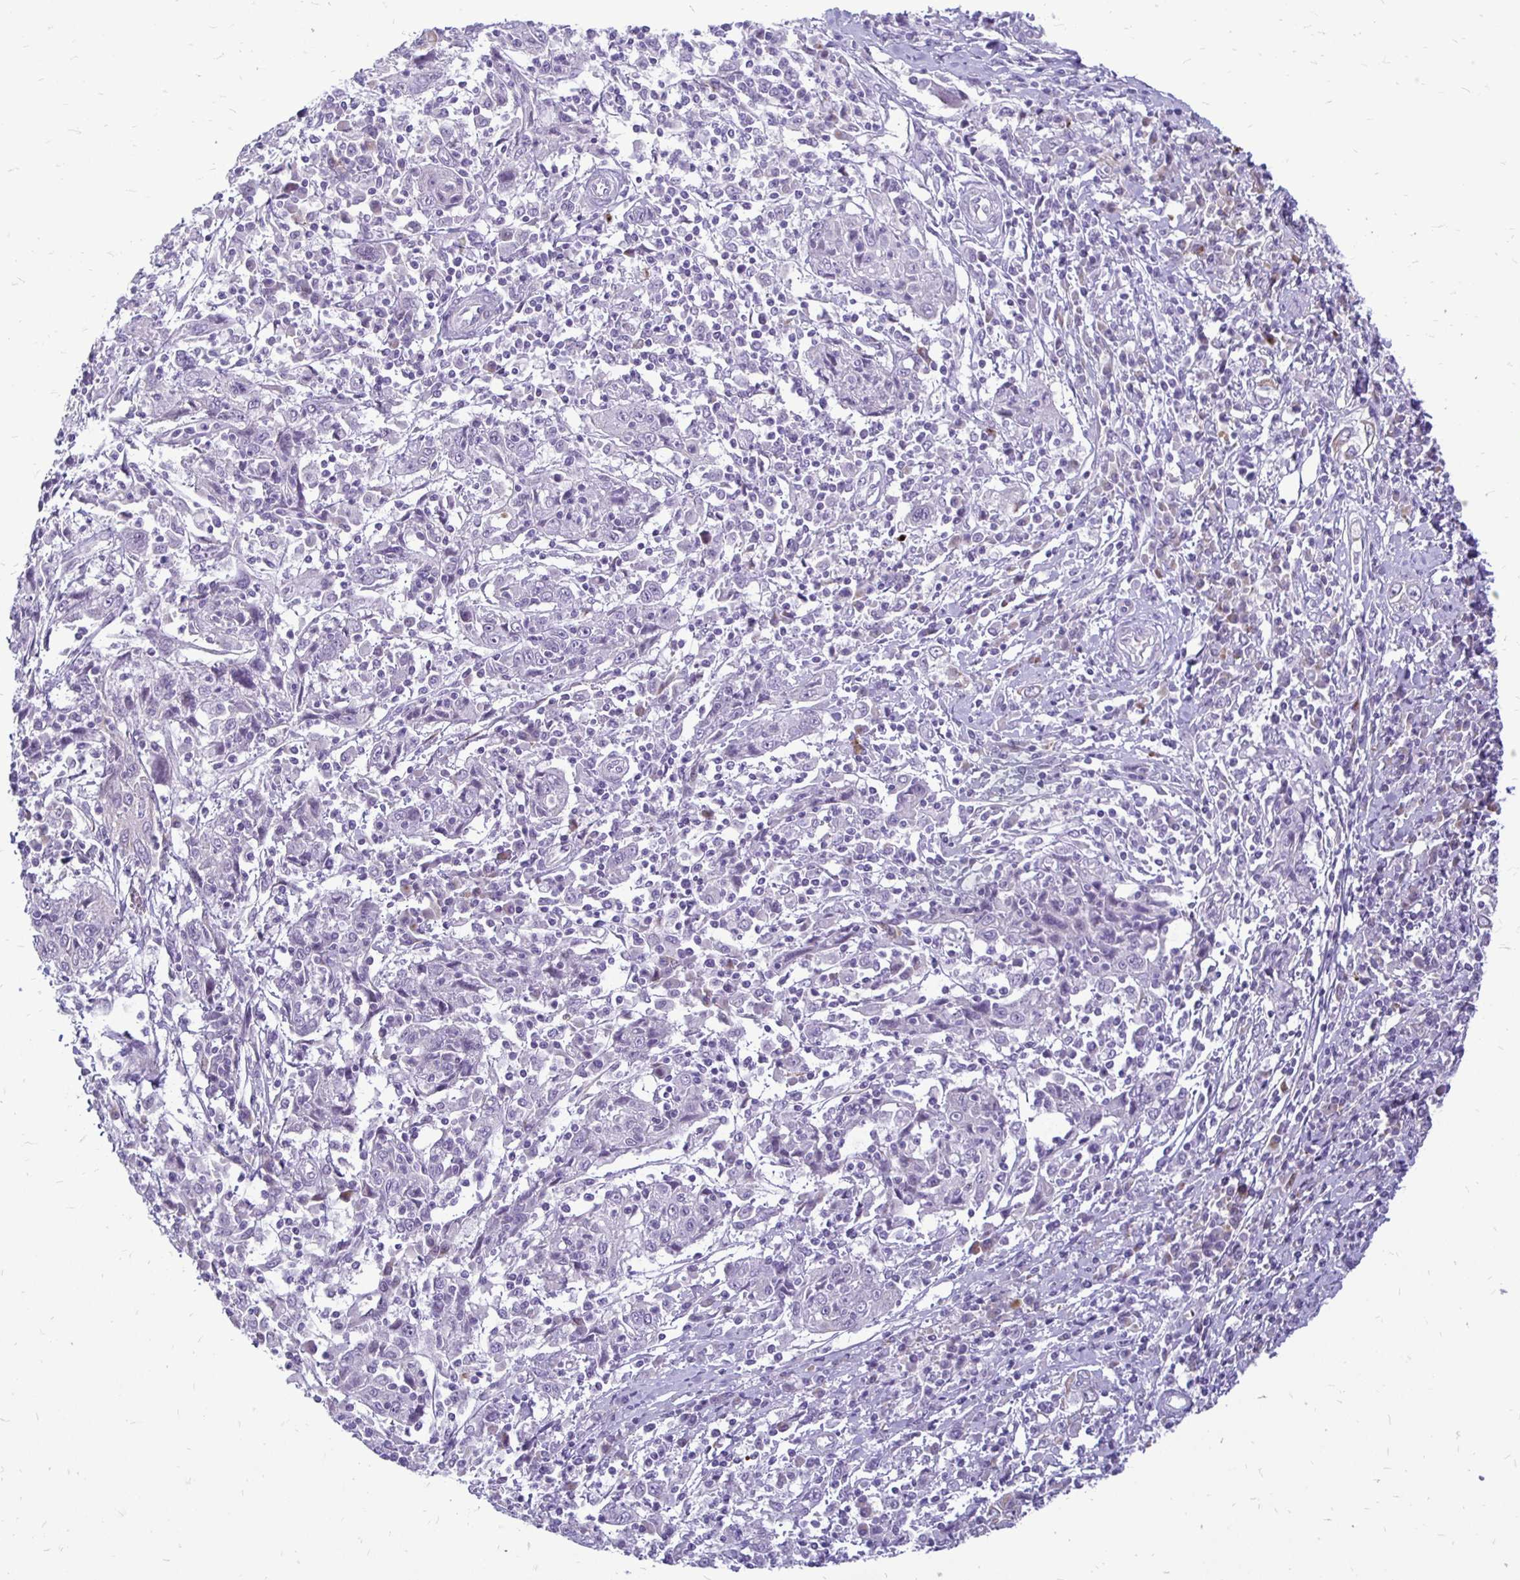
{"staining": {"intensity": "negative", "quantity": "none", "location": "none"}, "tissue": "cervical cancer", "cell_type": "Tumor cells", "image_type": "cancer", "snomed": [{"axis": "morphology", "description": "Squamous cell carcinoma, NOS"}, {"axis": "topography", "description": "Cervix"}], "caption": "An IHC micrograph of cervical squamous cell carcinoma is shown. There is no staining in tumor cells of cervical squamous cell carcinoma.", "gene": "EPYC", "patient": {"sex": "female", "age": 46}}